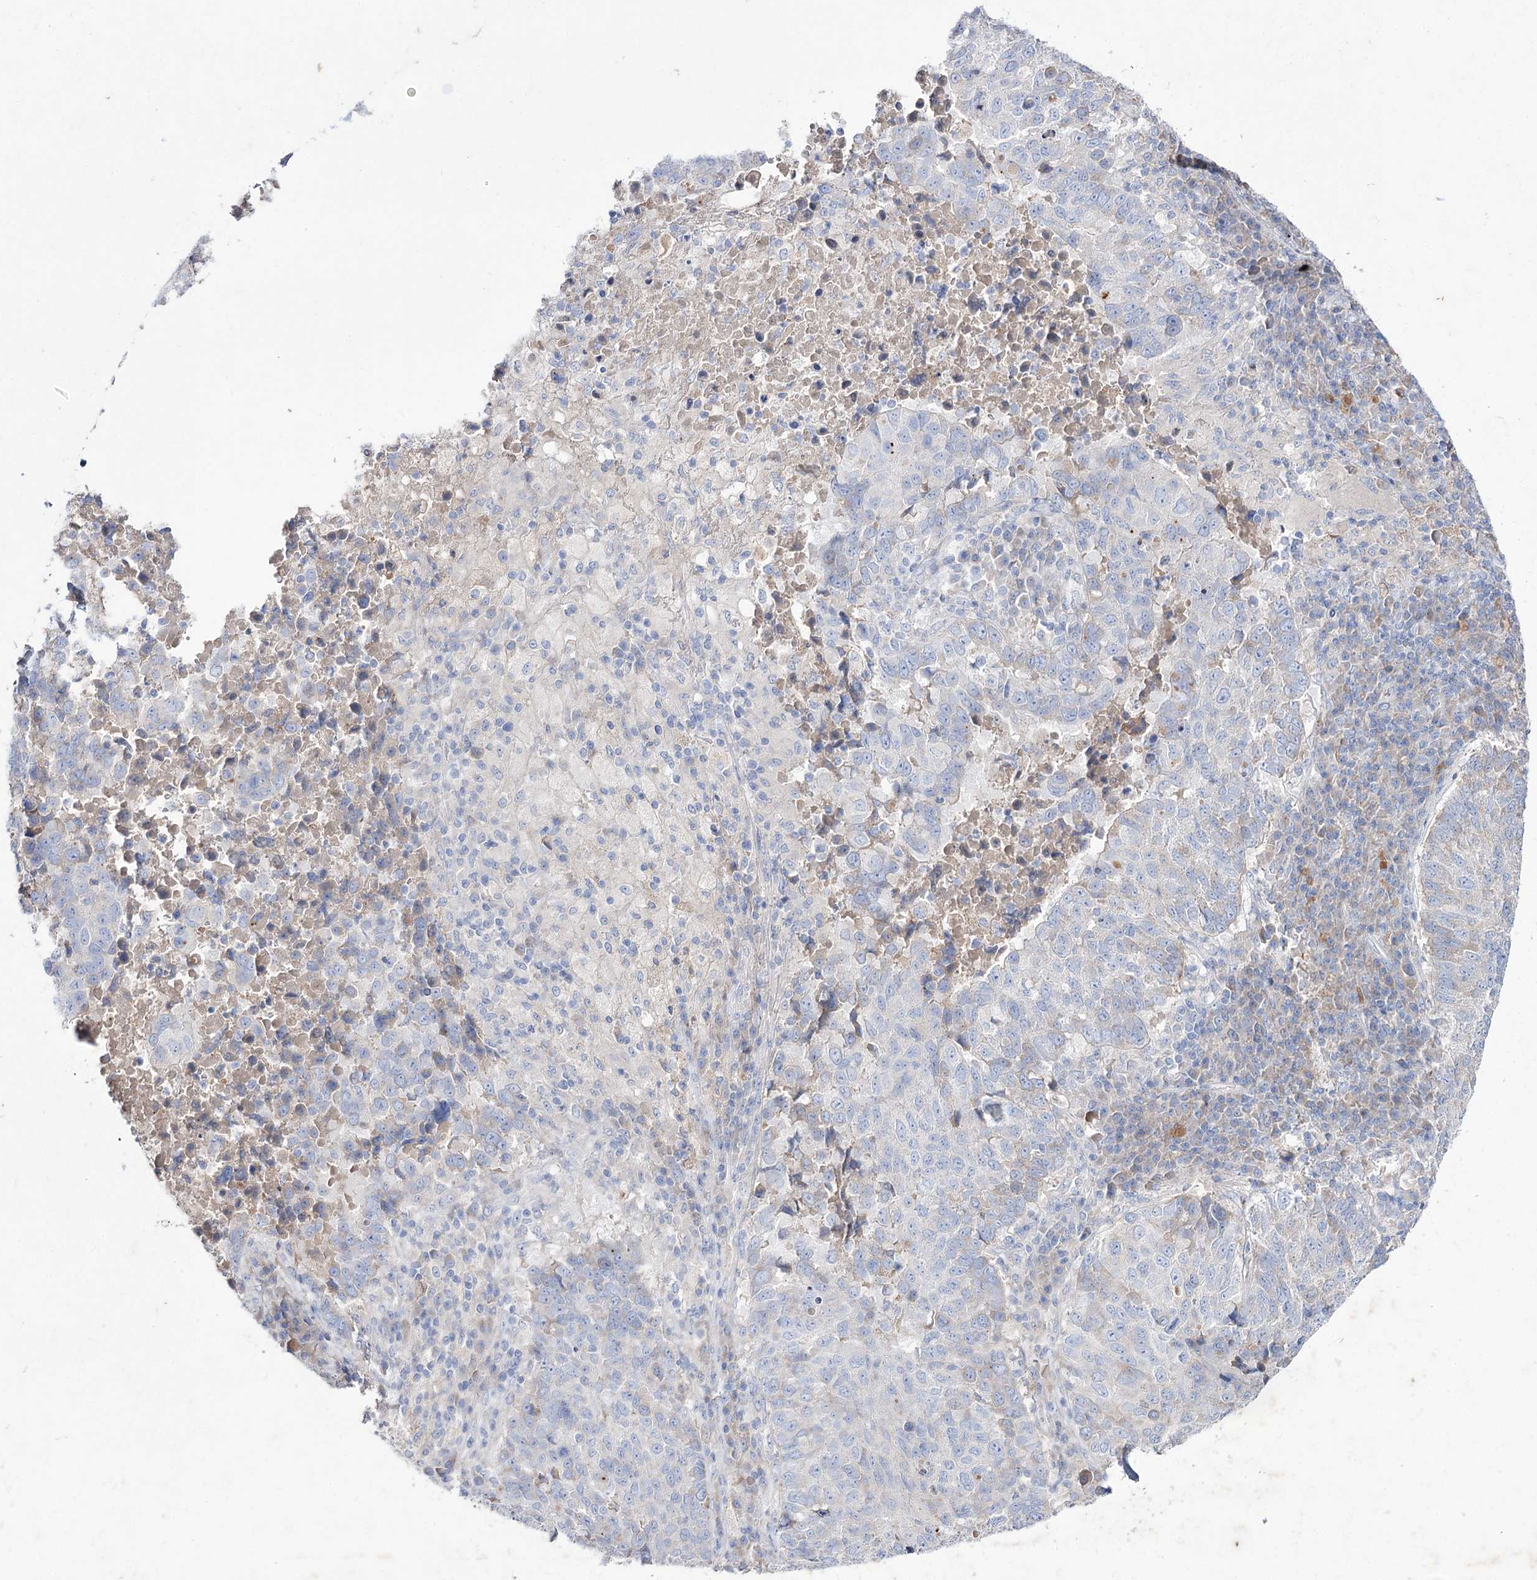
{"staining": {"intensity": "negative", "quantity": "none", "location": "none"}, "tissue": "lung cancer", "cell_type": "Tumor cells", "image_type": "cancer", "snomed": [{"axis": "morphology", "description": "Squamous cell carcinoma, NOS"}, {"axis": "topography", "description": "Lung"}], "caption": "IHC histopathology image of neoplastic tissue: lung squamous cell carcinoma stained with DAB displays no significant protein staining in tumor cells.", "gene": "NAGLU", "patient": {"sex": "male", "age": 73}}